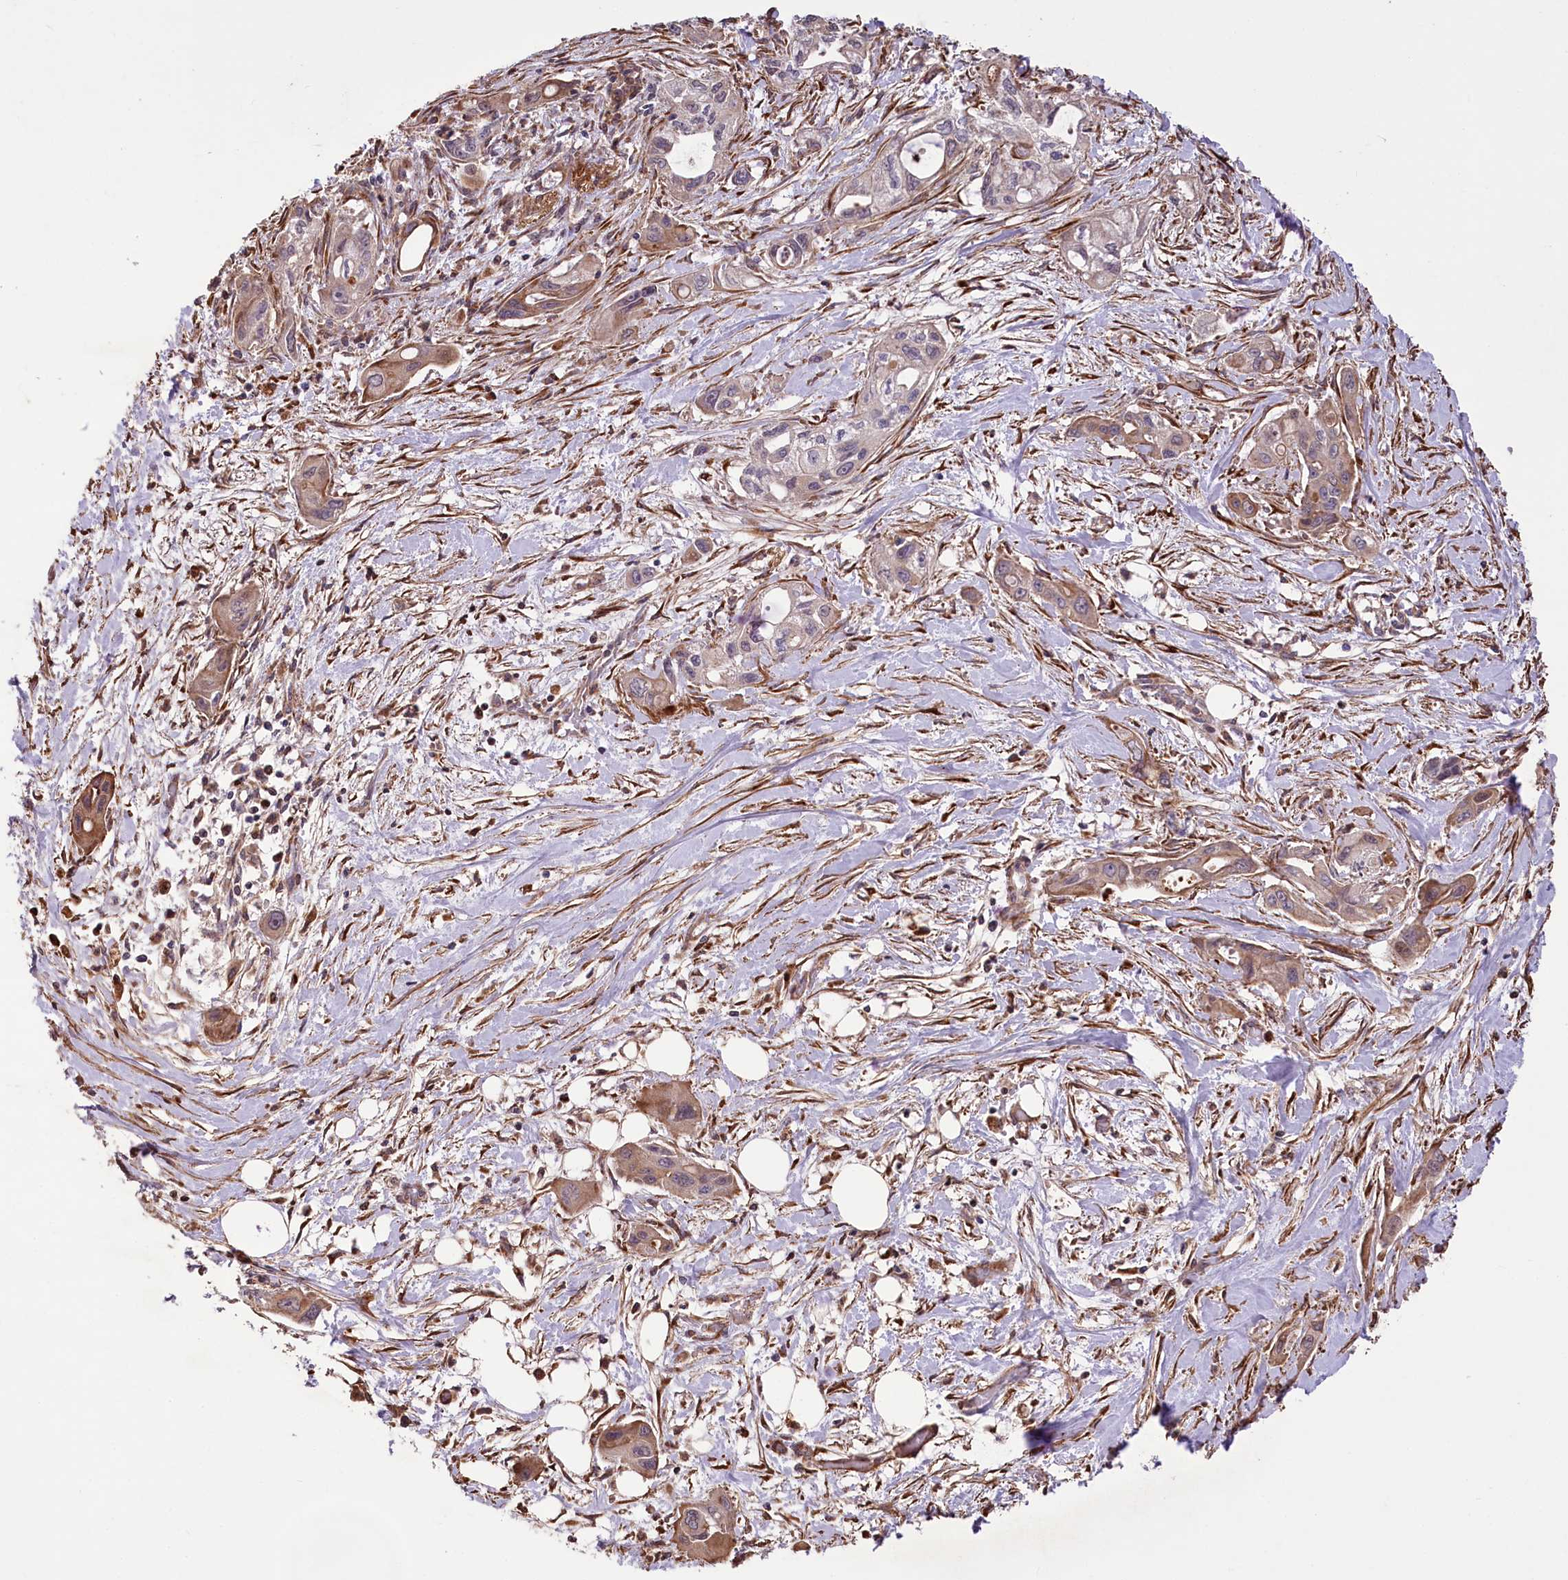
{"staining": {"intensity": "moderate", "quantity": "25%-75%", "location": "cytoplasmic/membranous"}, "tissue": "pancreatic cancer", "cell_type": "Tumor cells", "image_type": "cancer", "snomed": [{"axis": "morphology", "description": "Adenocarcinoma, NOS"}, {"axis": "topography", "description": "Pancreas"}], "caption": "A photomicrograph showing moderate cytoplasmic/membranous positivity in approximately 25%-75% of tumor cells in pancreatic cancer, as visualized by brown immunohistochemical staining.", "gene": "RNF24", "patient": {"sex": "male", "age": 75}}